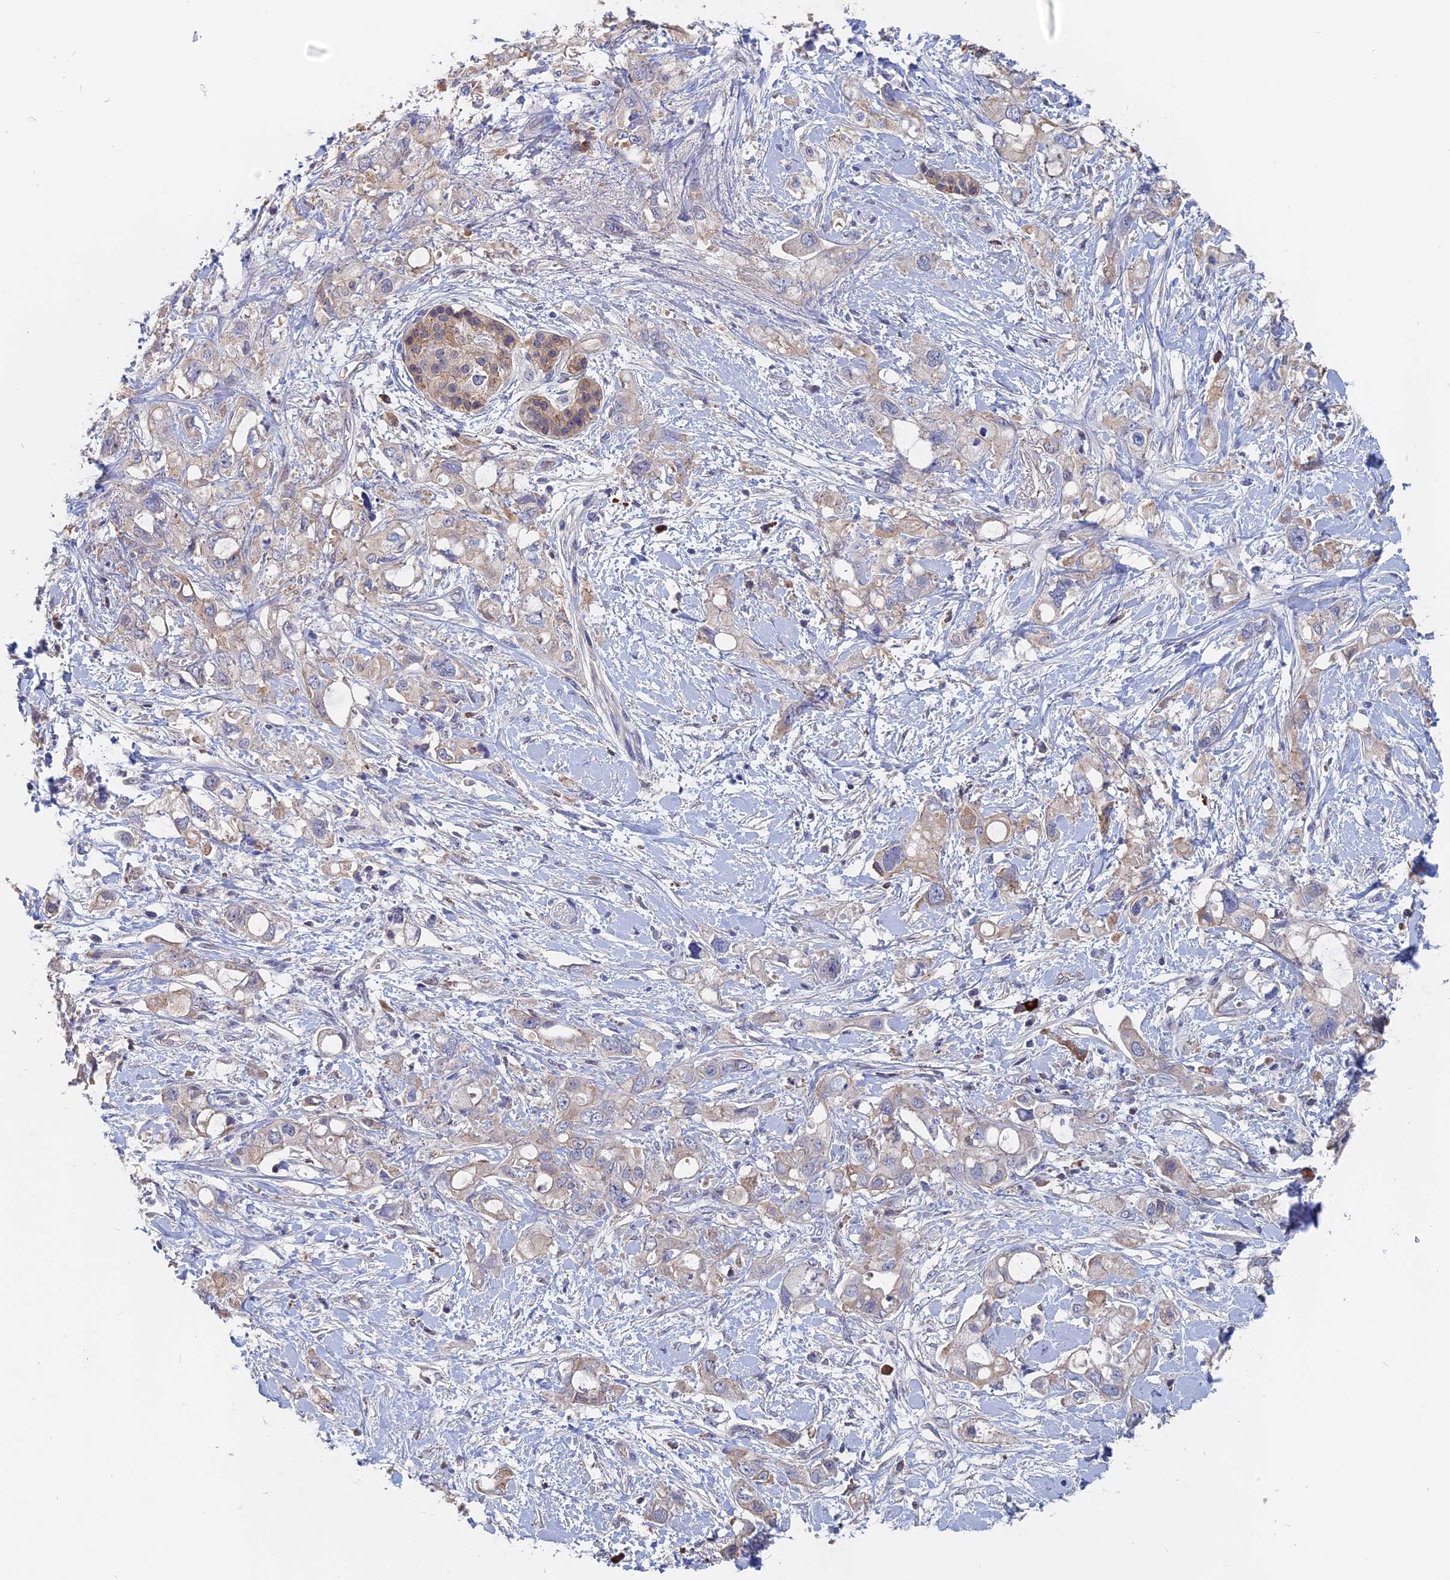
{"staining": {"intensity": "weak", "quantity": "25%-75%", "location": "cytoplasmic/membranous"}, "tissue": "pancreatic cancer", "cell_type": "Tumor cells", "image_type": "cancer", "snomed": [{"axis": "morphology", "description": "Adenocarcinoma, NOS"}, {"axis": "topography", "description": "Pancreas"}], "caption": "Pancreatic adenocarcinoma stained with a brown dye exhibits weak cytoplasmic/membranous positive staining in approximately 25%-75% of tumor cells.", "gene": "SLC33A1", "patient": {"sex": "female", "age": 56}}